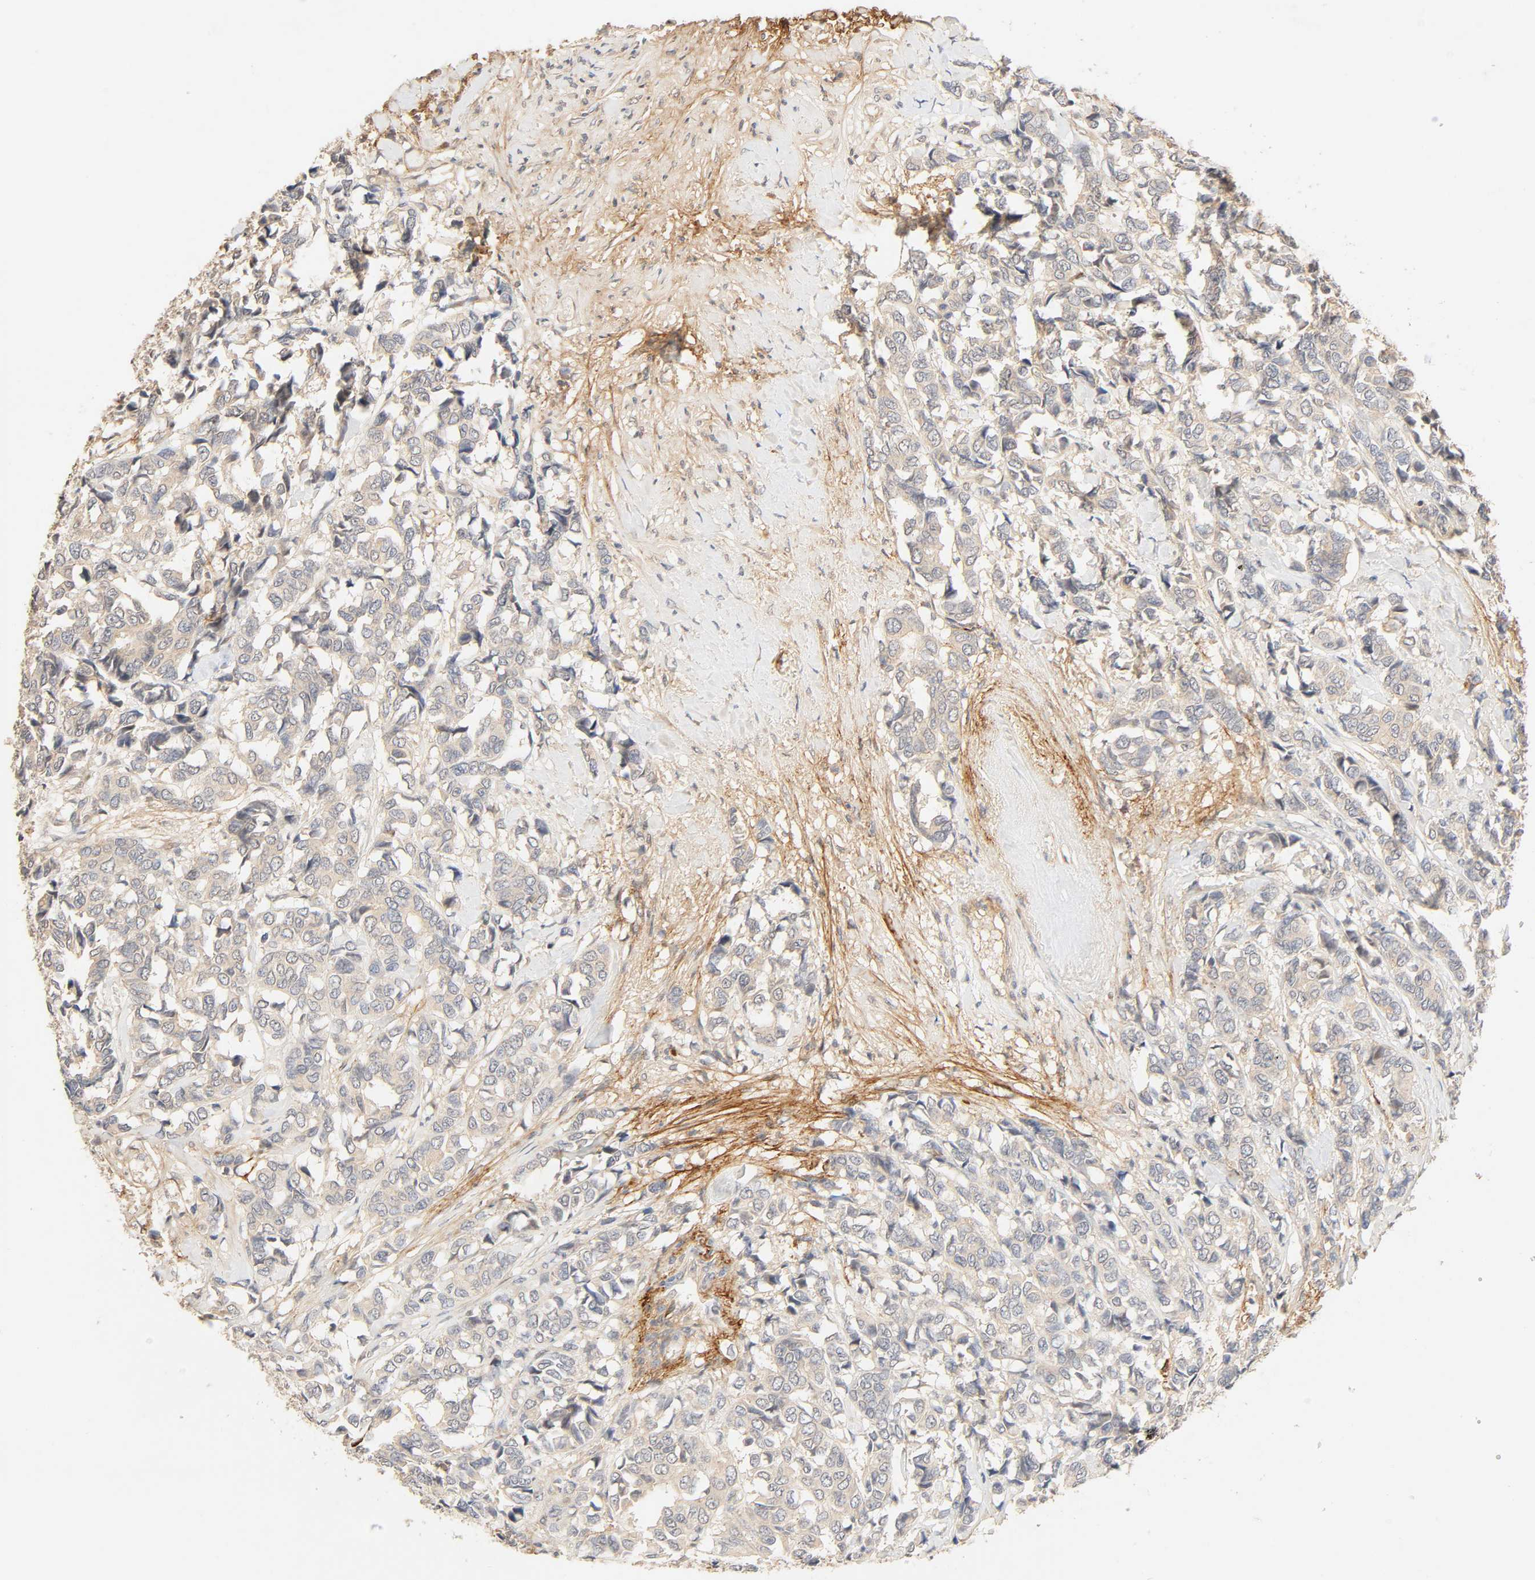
{"staining": {"intensity": "negative", "quantity": "none", "location": "none"}, "tissue": "breast cancer", "cell_type": "Tumor cells", "image_type": "cancer", "snomed": [{"axis": "morphology", "description": "Duct carcinoma"}, {"axis": "topography", "description": "Breast"}], "caption": "Tumor cells show no significant protein expression in intraductal carcinoma (breast). (DAB IHC, high magnification).", "gene": "CACNA1G", "patient": {"sex": "female", "age": 87}}